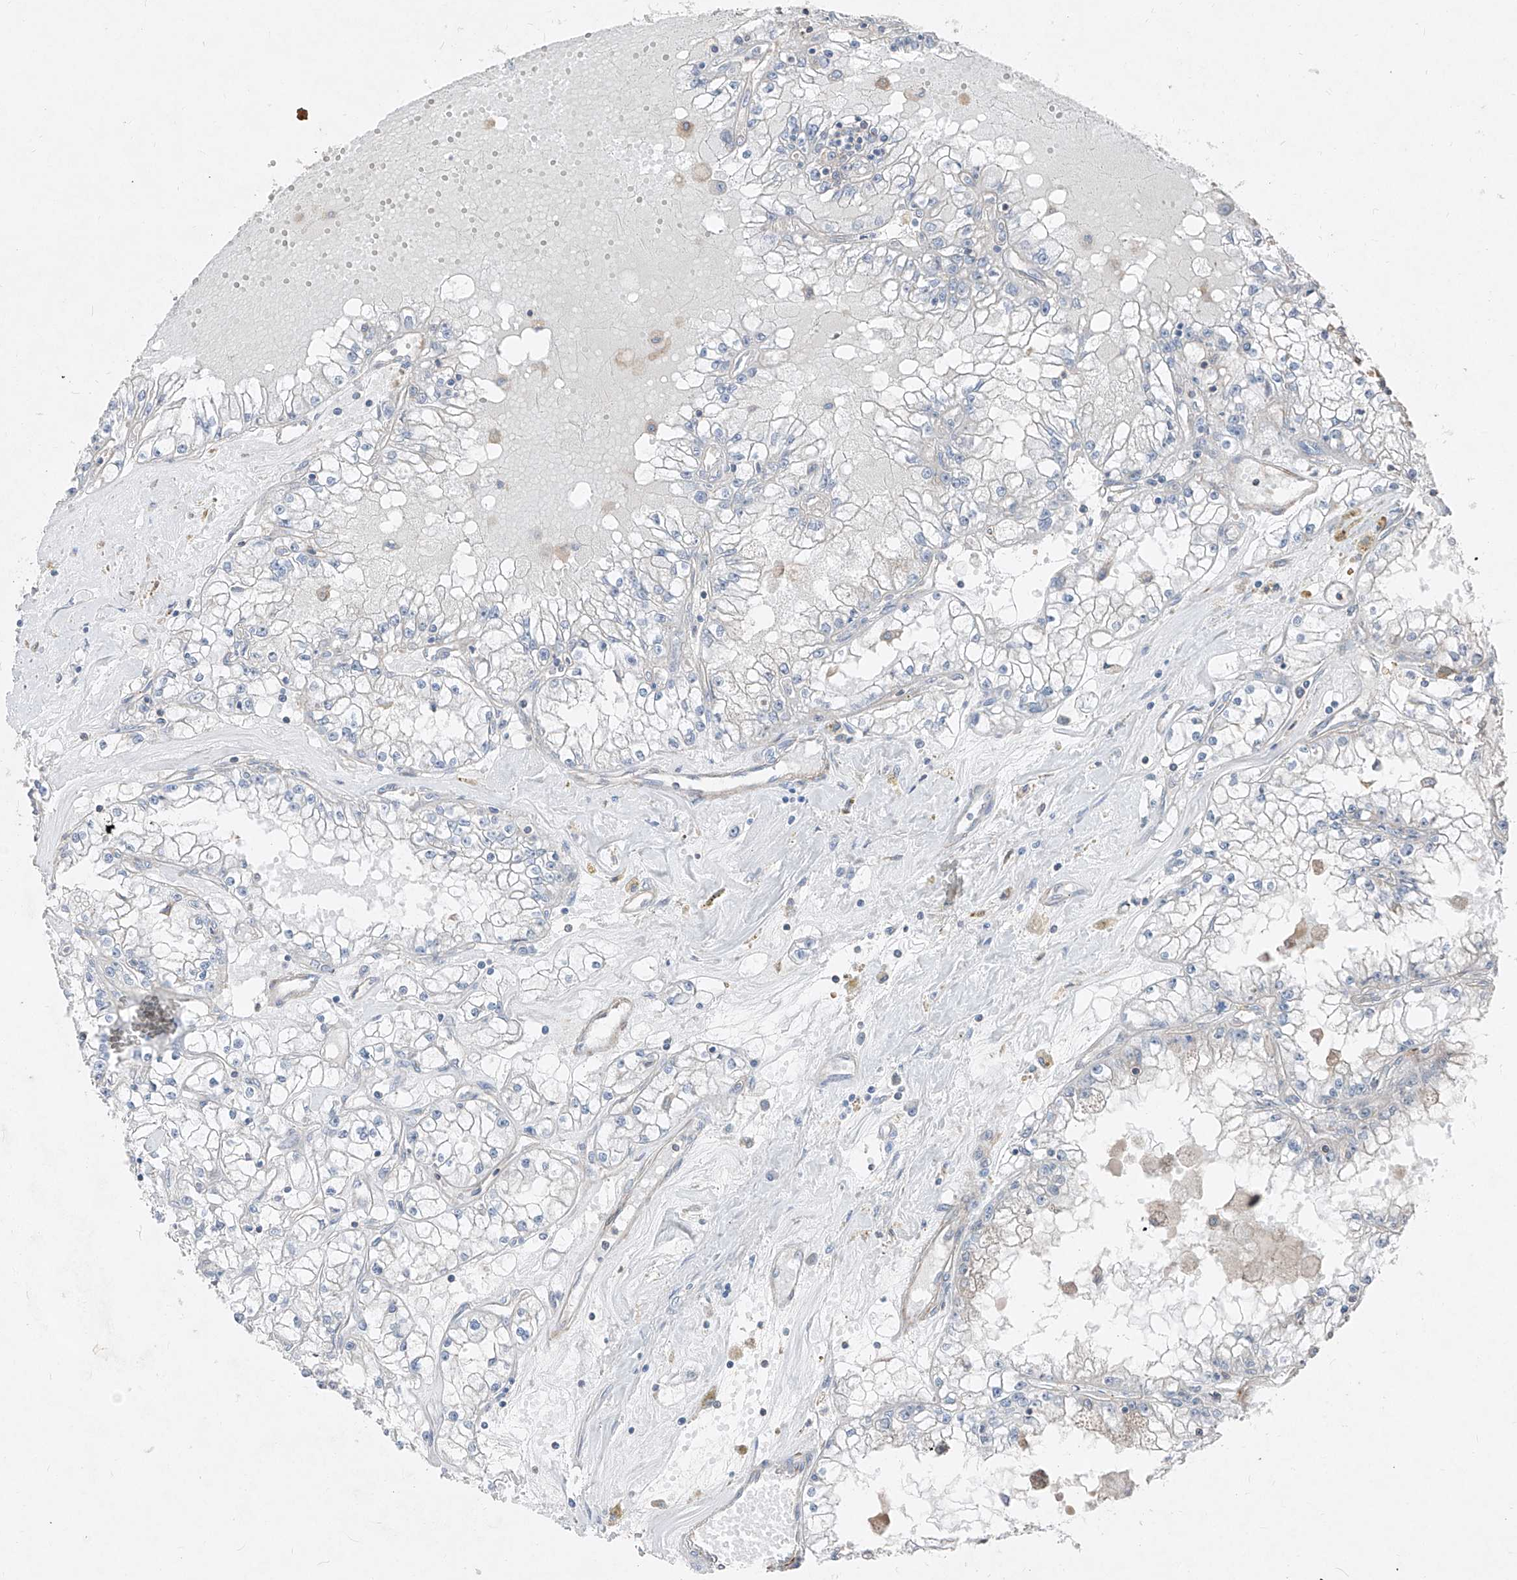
{"staining": {"intensity": "negative", "quantity": "none", "location": "none"}, "tissue": "renal cancer", "cell_type": "Tumor cells", "image_type": "cancer", "snomed": [{"axis": "morphology", "description": "Adenocarcinoma, NOS"}, {"axis": "topography", "description": "Kidney"}], "caption": "Tumor cells are negative for protein expression in human renal adenocarcinoma.", "gene": "UFD1", "patient": {"sex": "male", "age": 56}}